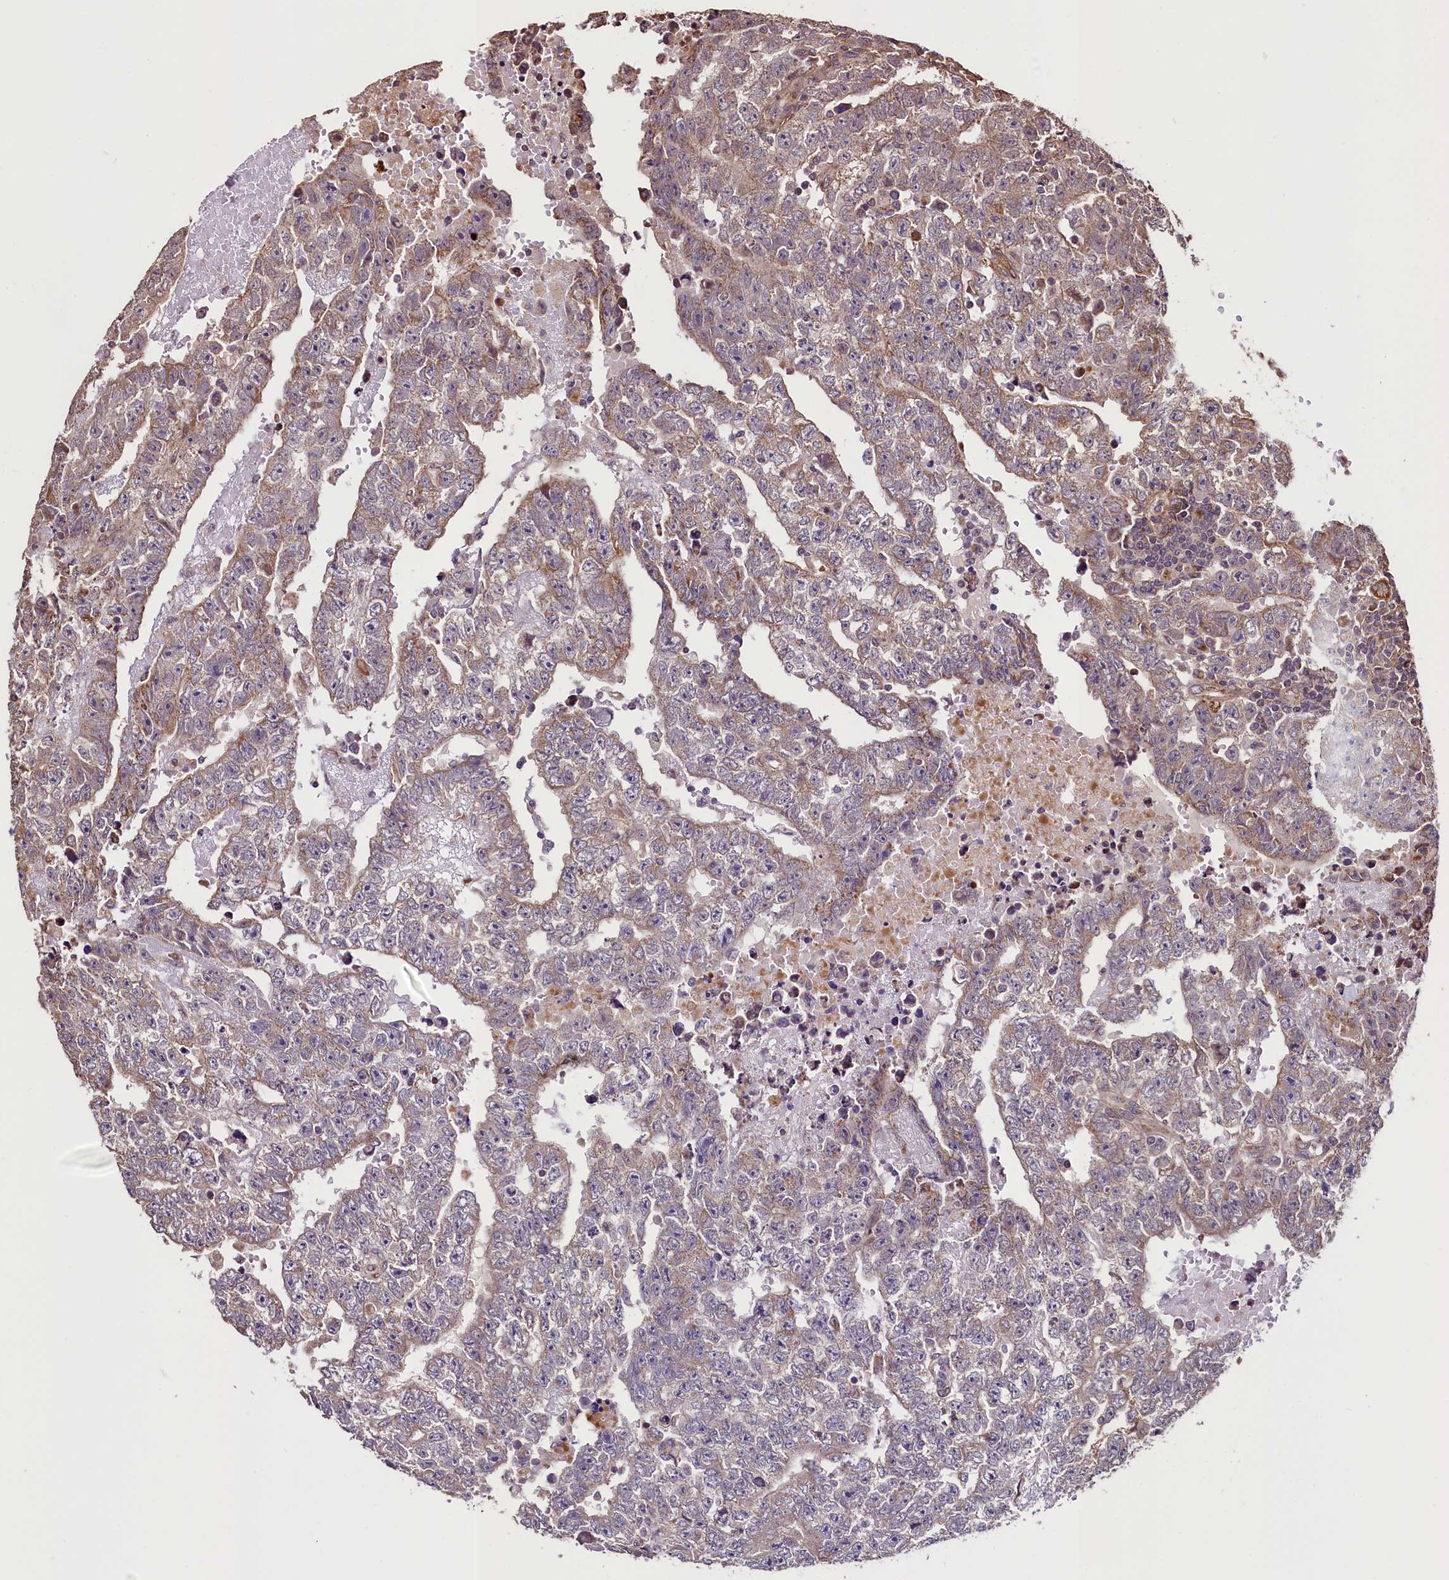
{"staining": {"intensity": "moderate", "quantity": "25%-75%", "location": "cytoplasmic/membranous"}, "tissue": "testis cancer", "cell_type": "Tumor cells", "image_type": "cancer", "snomed": [{"axis": "morphology", "description": "Carcinoma, Embryonal, NOS"}, {"axis": "topography", "description": "Testis"}], "caption": "A brown stain highlights moderate cytoplasmic/membranous expression of a protein in embryonal carcinoma (testis) tumor cells.", "gene": "RBFA", "patient": {"sex": "male", "age": 25}}